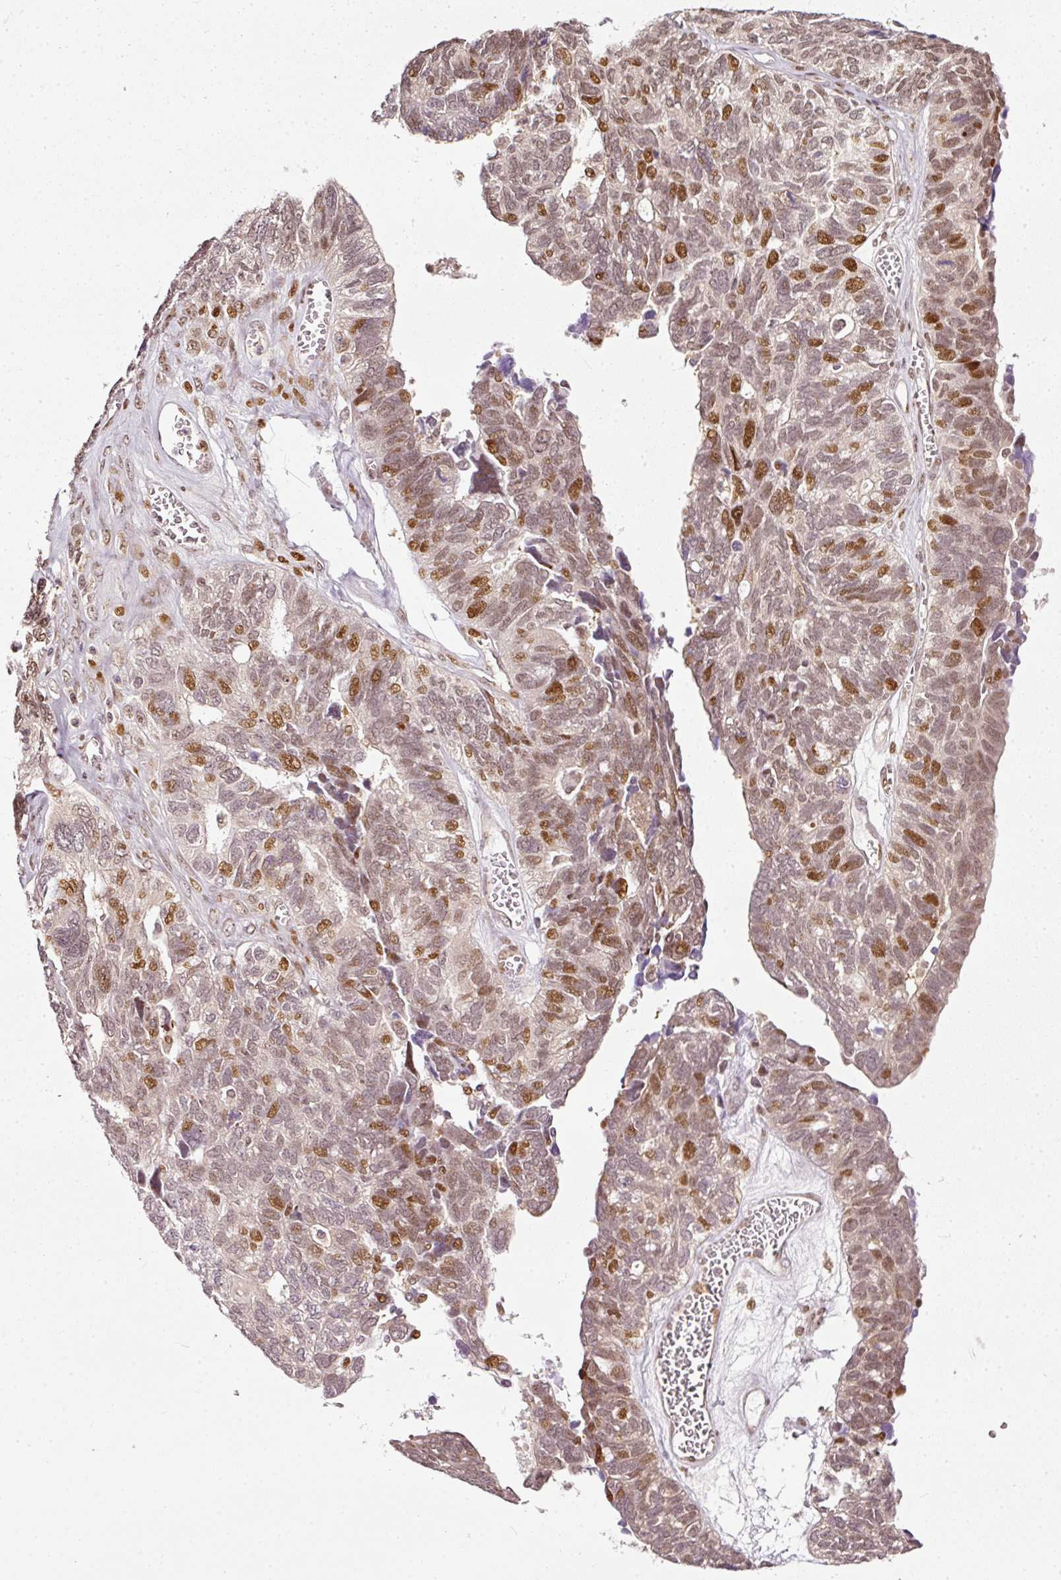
{"staining": {"intensity": "moderate", "quantity": "25%-75%", "location": "nuclear"}, "tissue": "ovarian cancer", "cell_type": "Tumor cells", "image_type": "cancer", "snomed": [{"axis": "morphology", "description": "Cystadenocarcinoma, serous, NOS"}, {"axis": "topography", "description": "Ovary"}], "caption": "Ovarian serous cystadenocarcinoma stained with DAB (3,3'-diaminobenzidine) immunohistochemistry exhibits medium levels of moderate nuclear positivity in about 25%-75% of tumor cells. The staining was performed using DAB (3,3'-diaminobenzidine) to visualize the protein expression in brown, while the nuclei were stained in blue with hematoxylin (Magnification: 20x).", "gene": "ZNF778", "patient": {"sex": "female", "age": 79}}